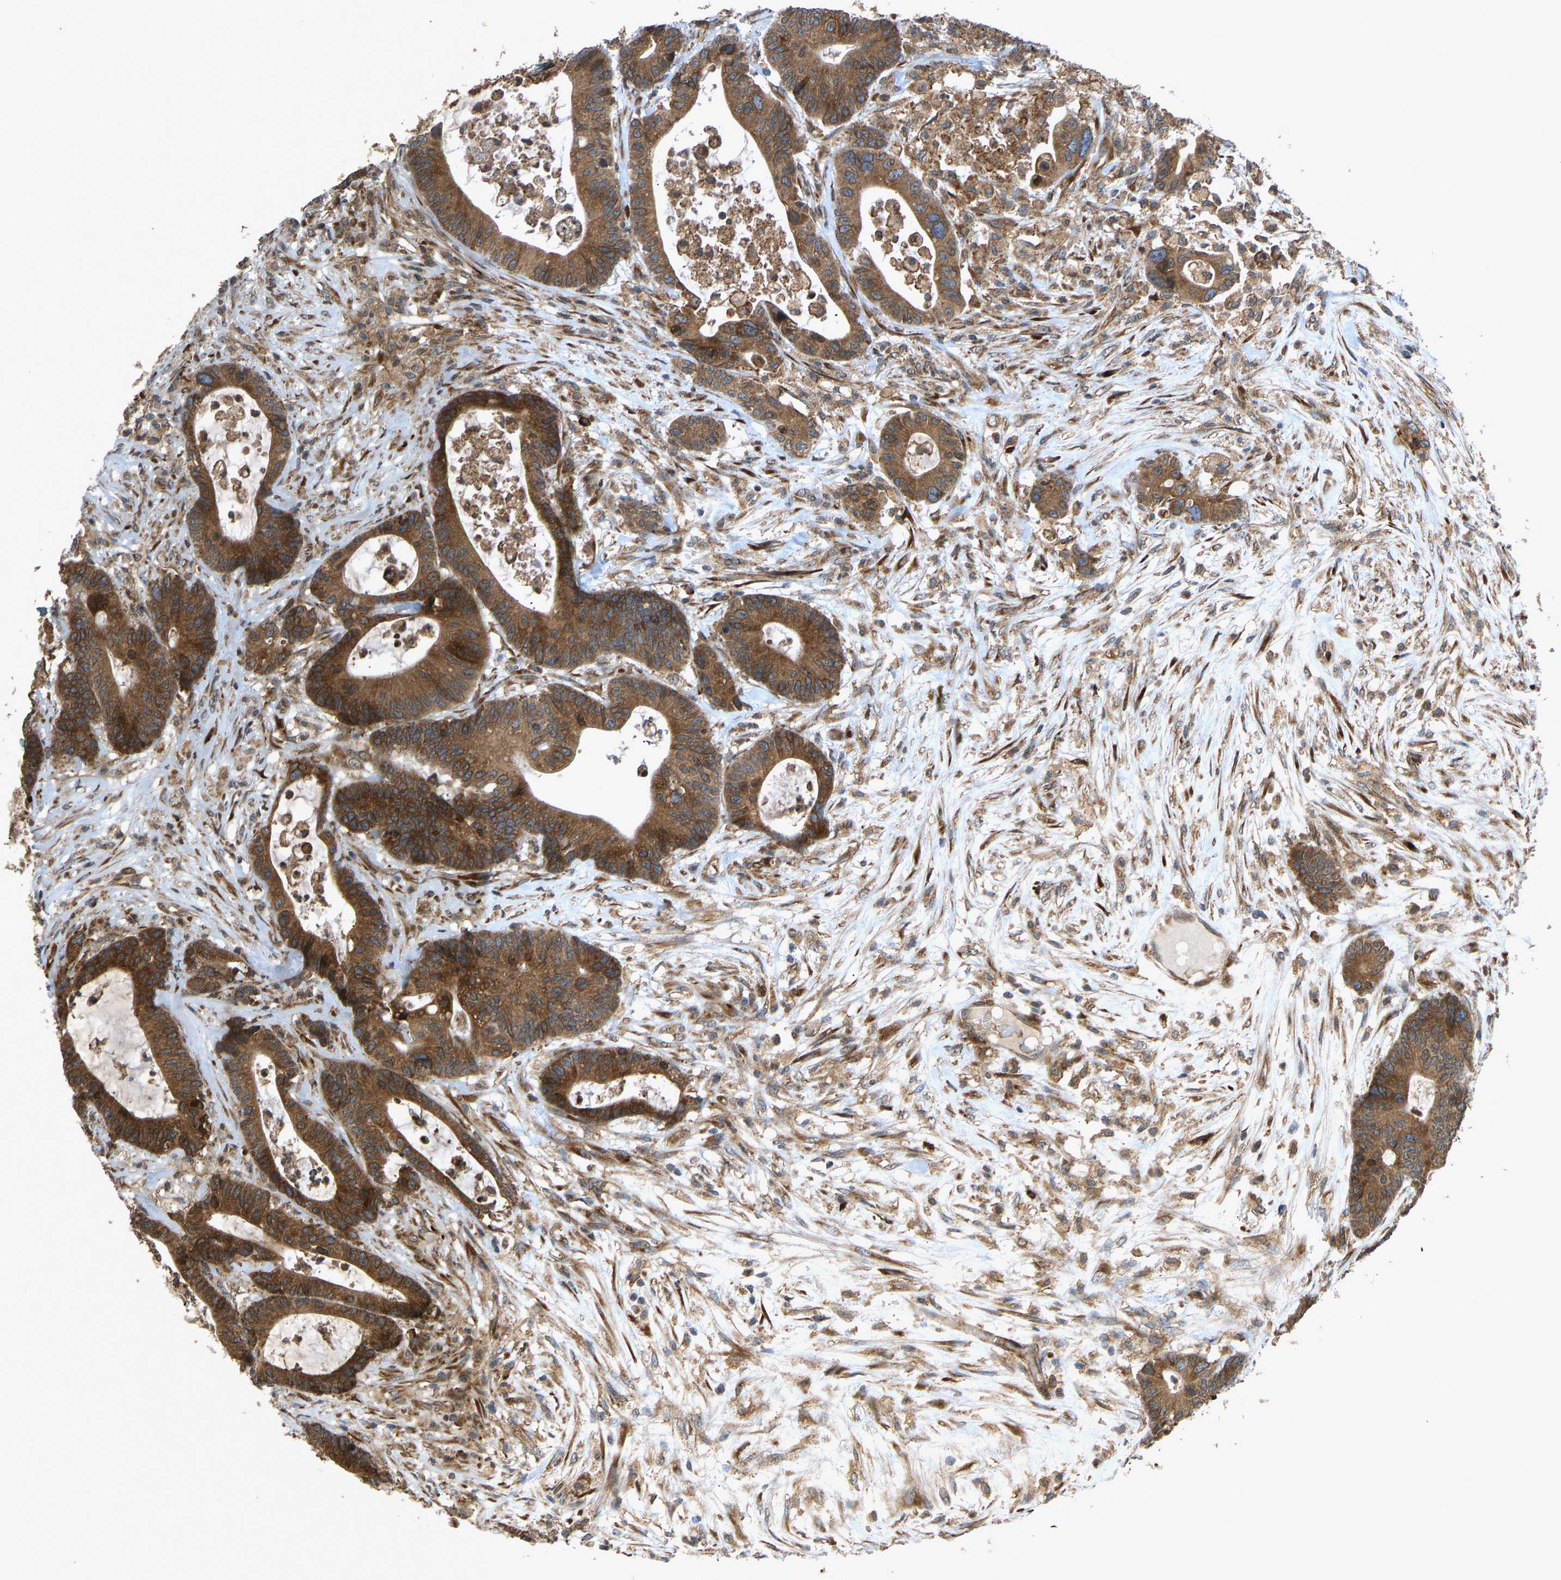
{"staining": {"intensity": "strong", "quantity": ">75%", "location": "cytoplasmic/membranous"}, "tissue": "colorectal cancer", "cell_type": "Tumor cells", "image_type": "cancer", "snomed": [{"axis": "morphology", "description": "Adenocarcinoma, NOS"}, {"axis": "topography", "description": "Colon"}], "caption": "Immunohistochemistry (IHC) (DAB) staining of human adenocarcinoma (colorectal) shows strong cytoplasmic/membranous protein expression in approximately >75% of tumor cells.", "gene": "RPN2", "patient": {"sex": "female", "age": 84}}